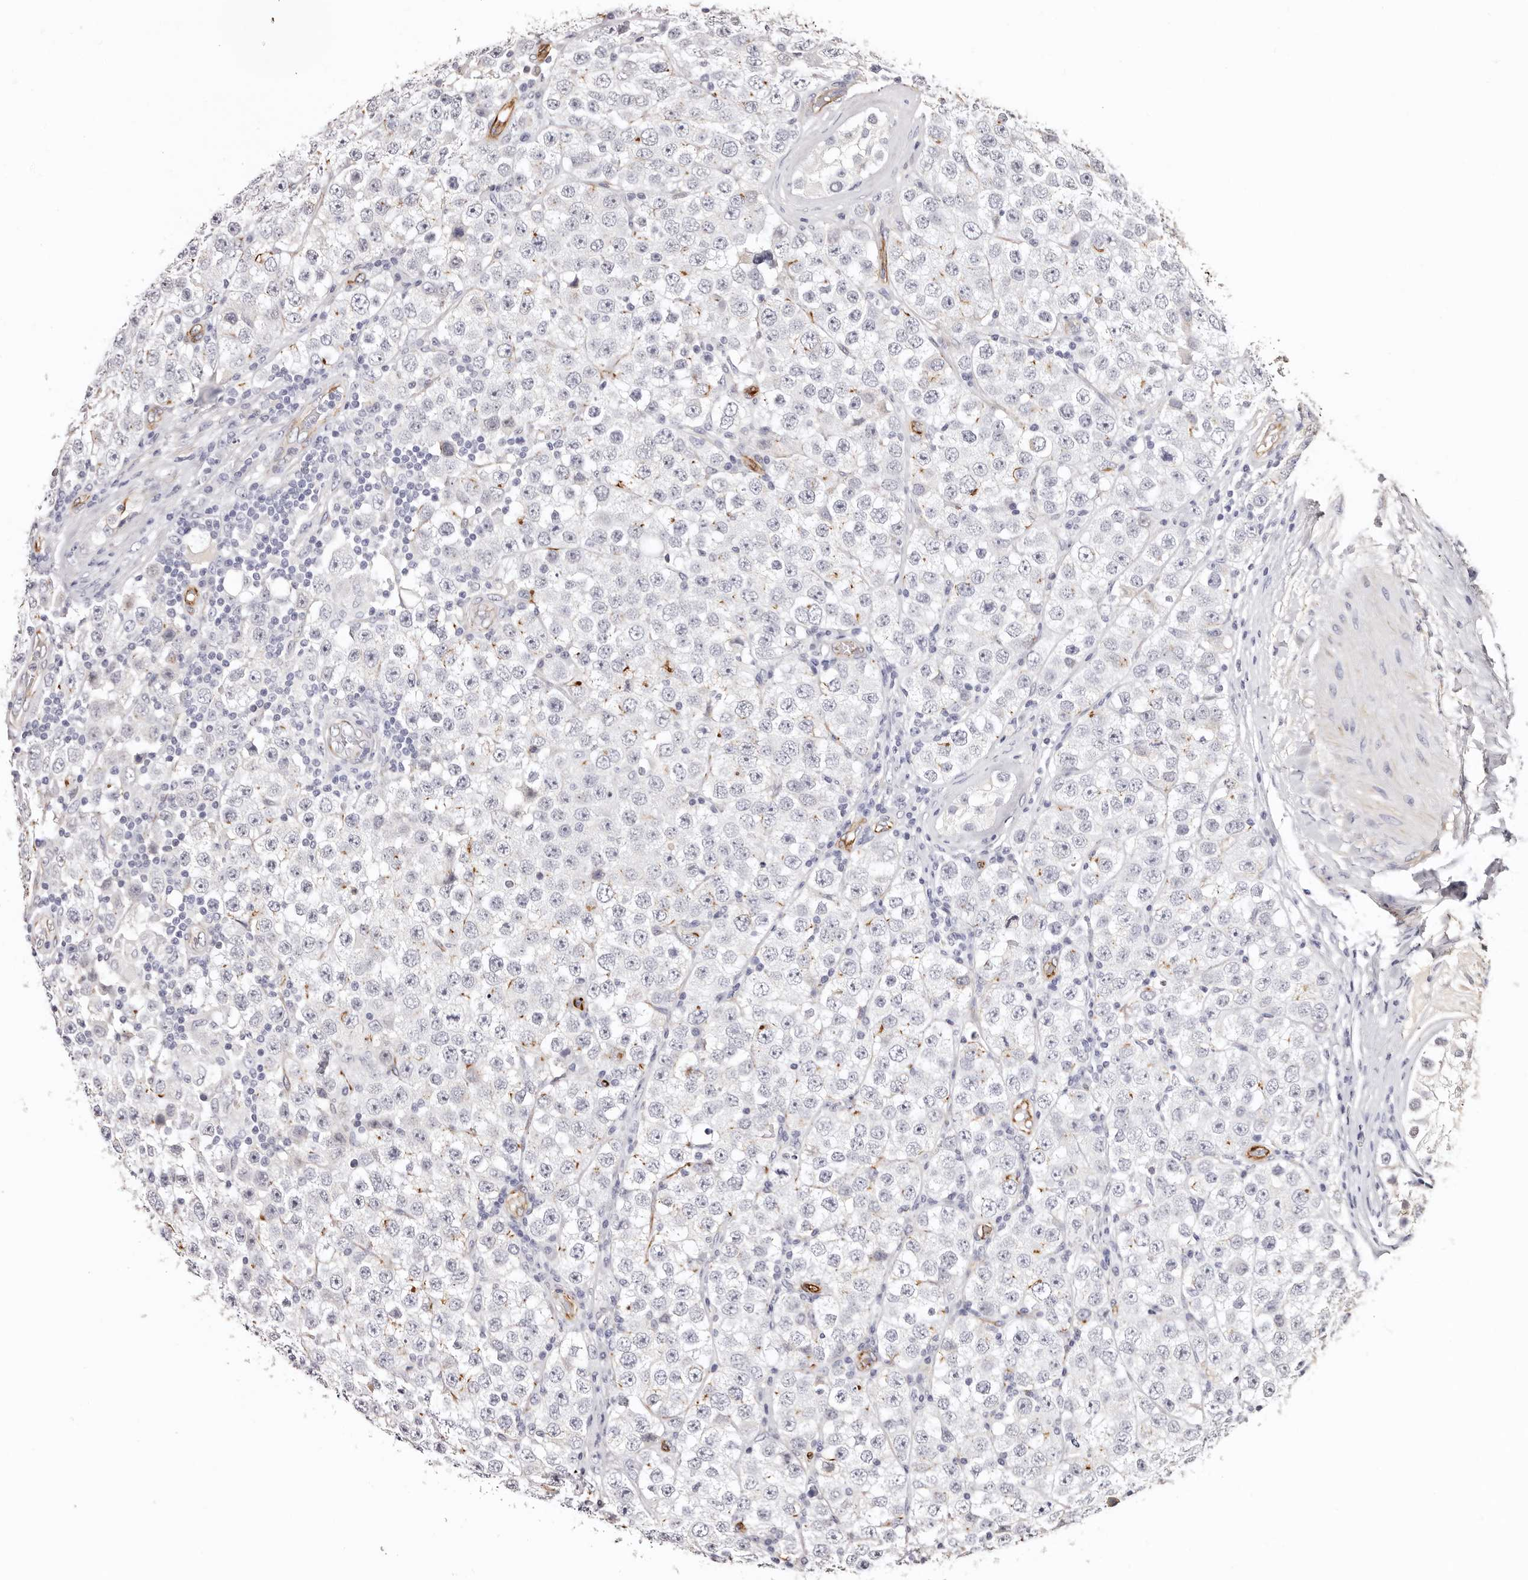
{"staining": {"intensity": "weak", "quantity": "<25%", "location": "cytoplasmic/membranous"}, "tissue": "testis cancer", "cell_type": "Tumor cells", "image_type": "cancer", "snomed": [{"axis": "morphology", "description": "Seminoma, NOS"}, {"axis": "topography", "description": "Testis"}], "caption": "Histopathology image shows no protein staining in tumor cells of testis seminoma tissue.", "gene": "ZNF557", "patient": {"sex": "male", "age": 28}}